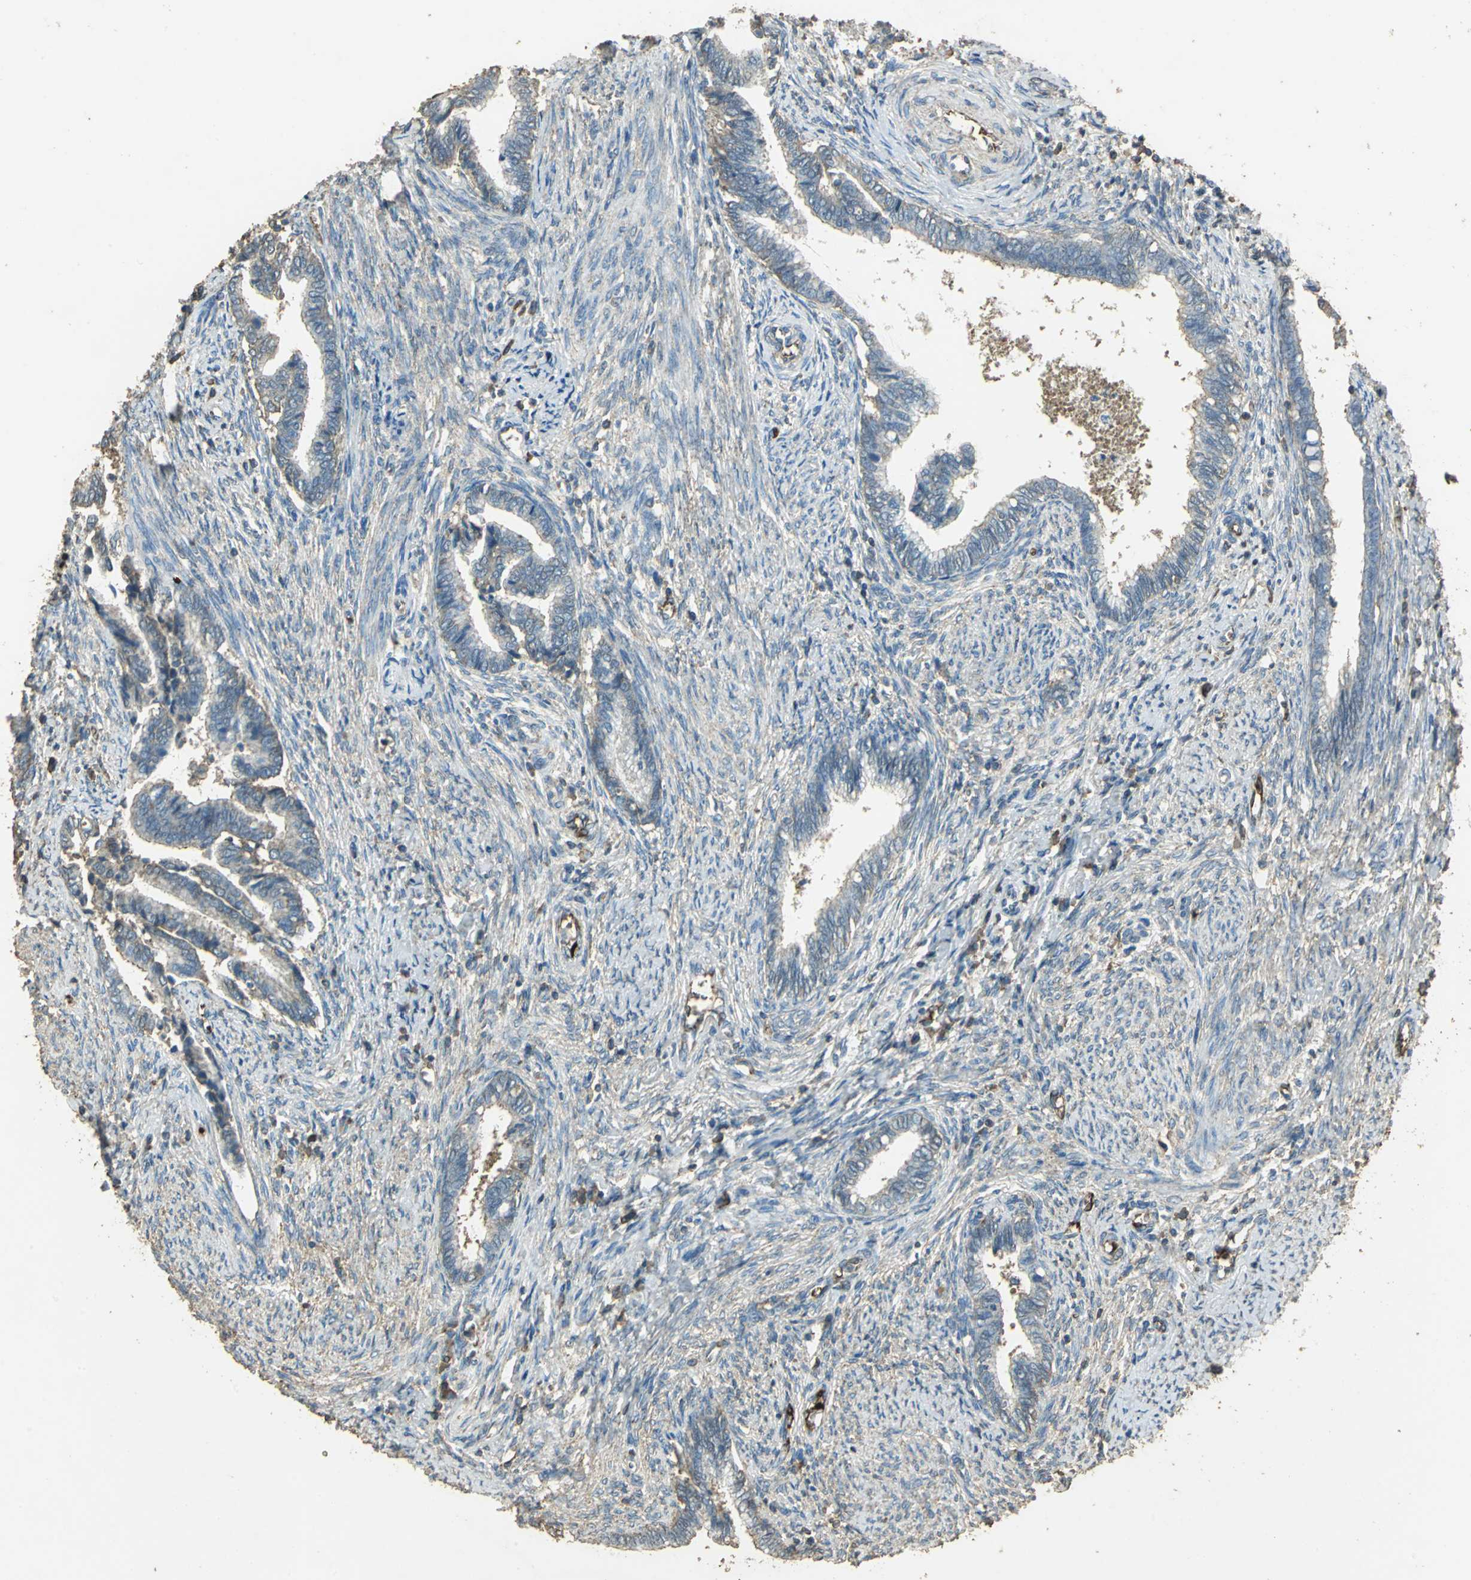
{"staining": {"intensity": "weak", "quantity": "25%-75%", "location": "cytoplasmic/membranous"}, "tissue": "cervical cancer", "cell_type": "Tumor cells", "image_type": "cancer", "snomed": [{"axis": "morphology", "description": "Adenocarcinoma, NOS"}, {"axis": "topography", "description": "Cervix"}], "caption": "A photomicrograph of adenocarcinoma (cervical) stained for a protein shows weak cytoplasmic/membranous brown staining in tumor cells.", "gene": "TRAPPC2", "patient": {"sex": "female", "age": 44}}